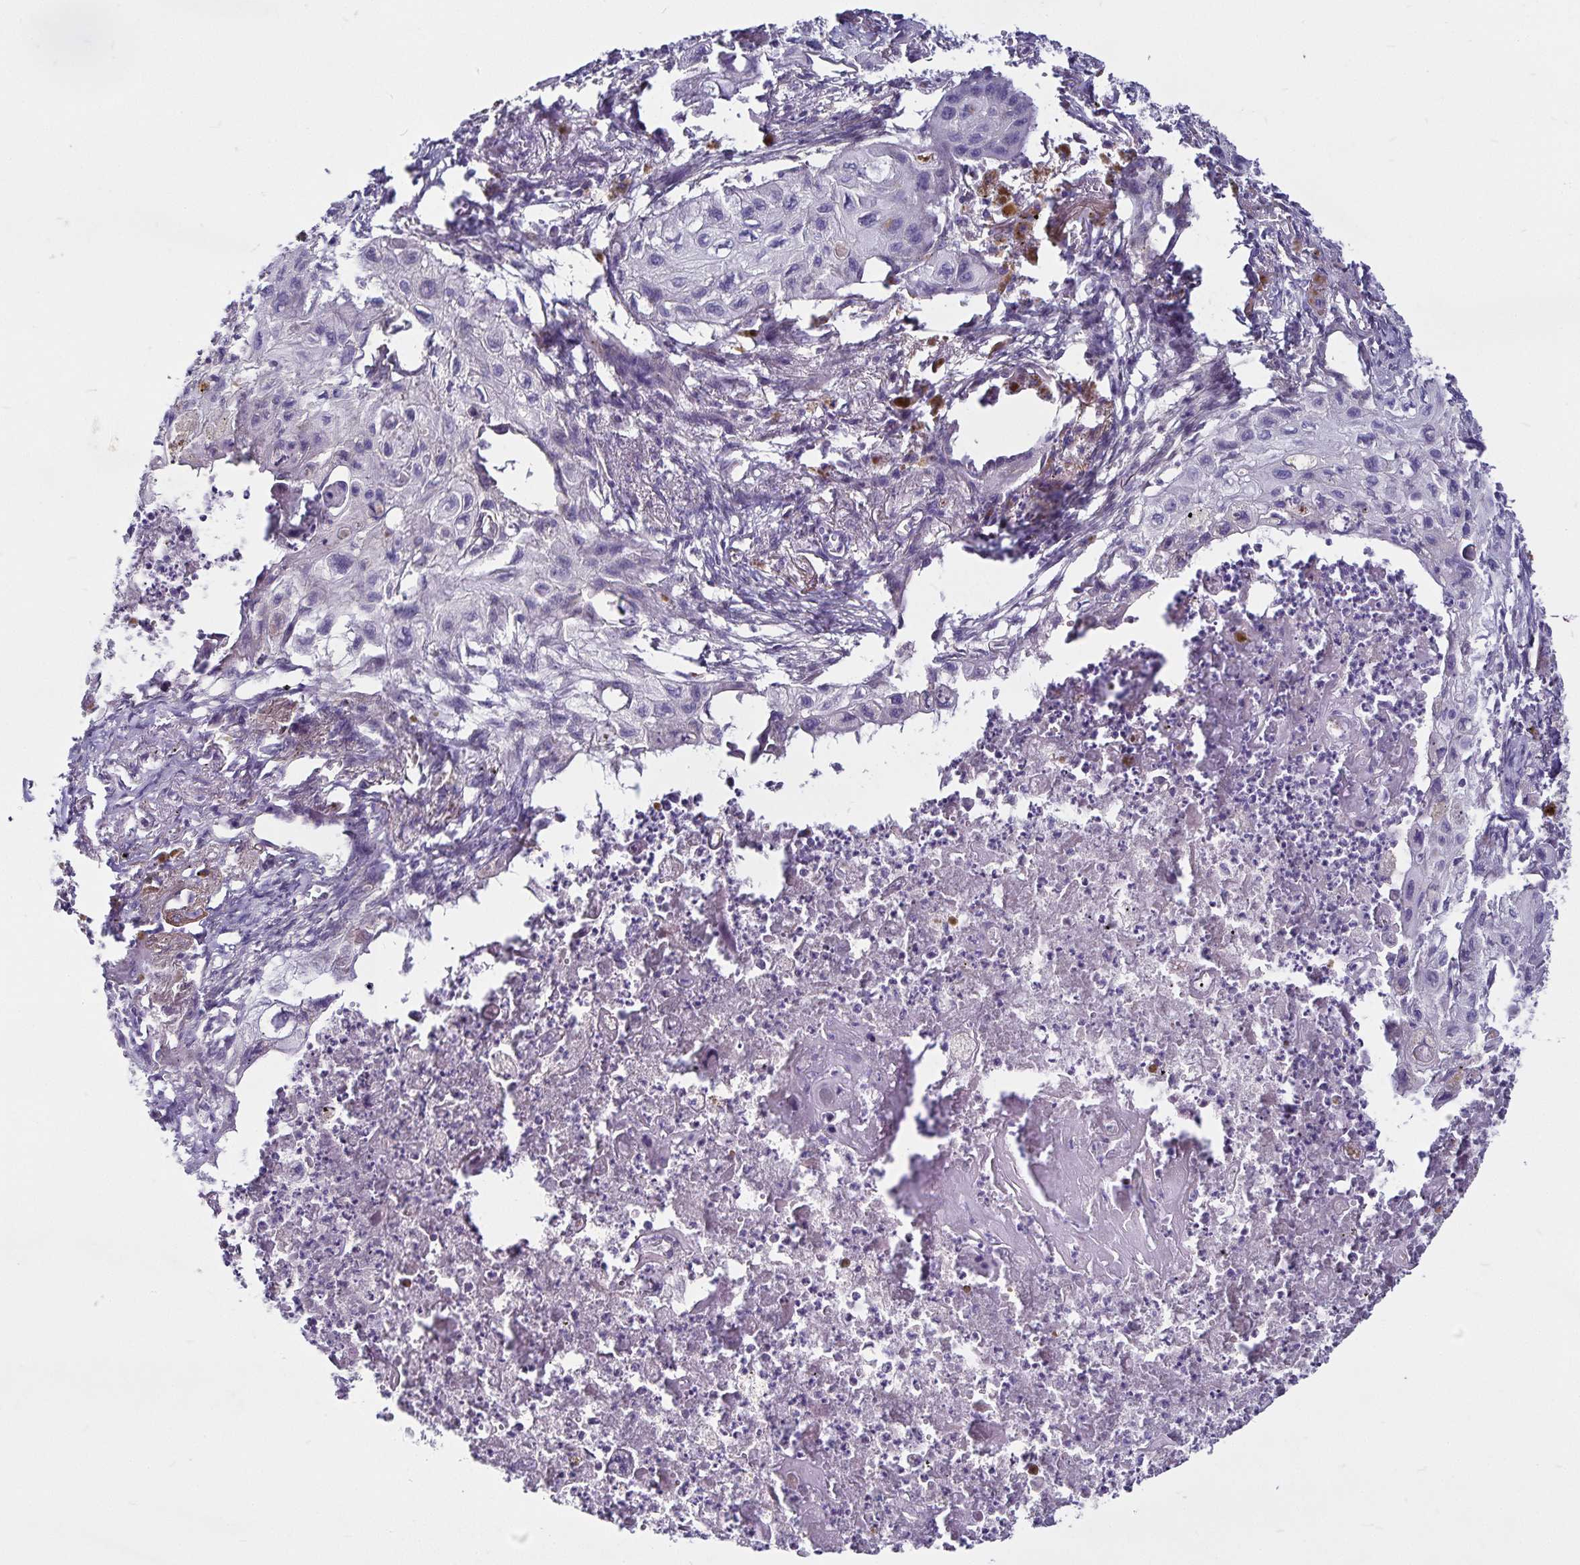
{"staining": {"intensity": "negative", "quantity": "none", "location": "none"}, "tissue": "lung cancer", "cell_type": "Tumor cells", "image_type": "cancer", "snomed": [{"axis": "morphology", "description": "Squamous cell carcinoma, NOS"}, {"axis": "topography", "description": "Lung"}], "caption": "An IHC micrograph of lung squamous cell carcinoma is shown. There is no staining in tumor cells of lung squamous cell carcinoma.", "gene": "GNG12", "patient": {"sex": "male", "age": 71}}